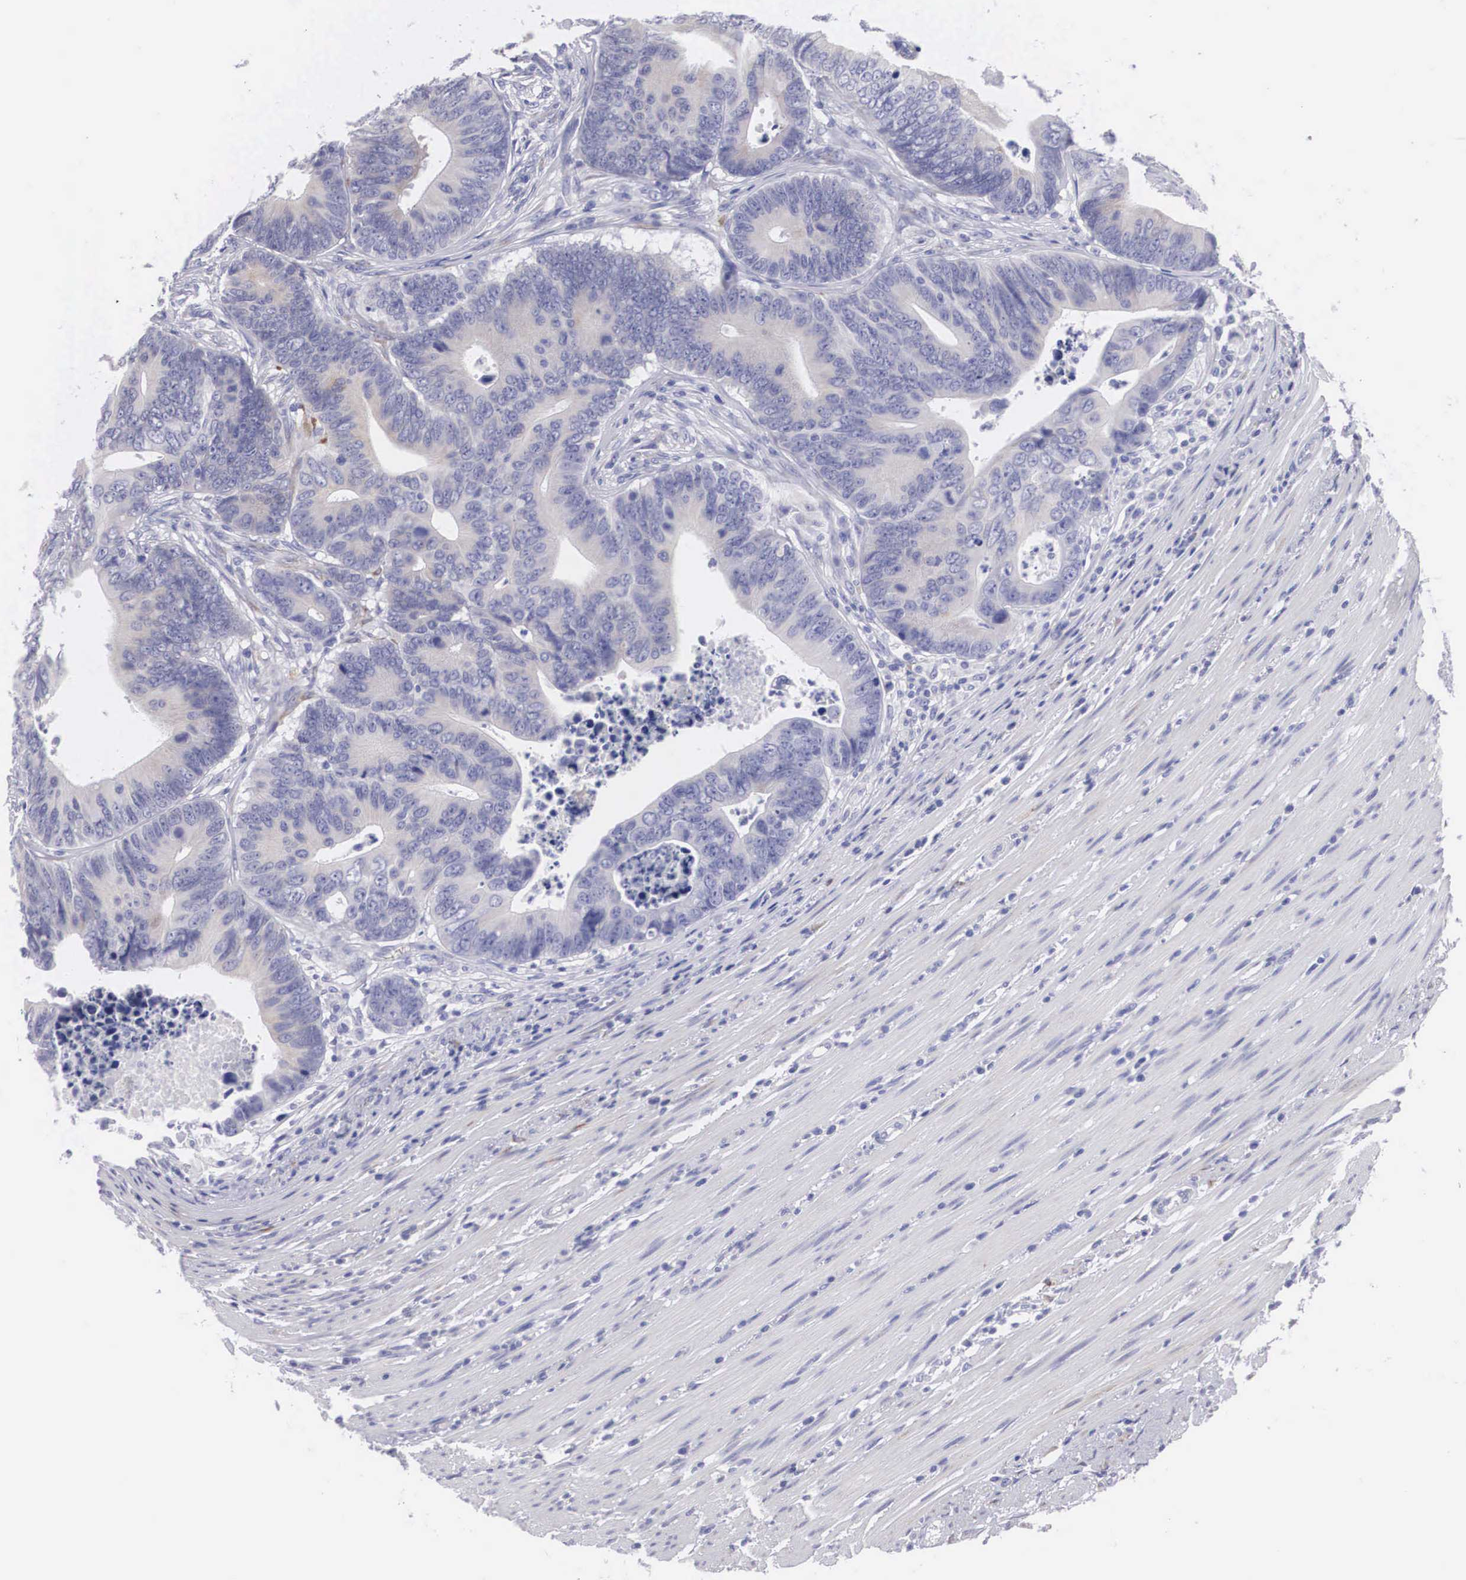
{"staining": {"intensity": "negative", "quantity": "none", "location": "none"}, "tissue": "colorectal cancer", "cell_type": "Tumor cells", "image_type": "cancer", "snomed": [{"axis": "morphology", "description": "Adenocarcinoma, NOS"}, {"axis": "topography", "description": "Colon"}], "caption": "This is a image of immunohistochemistry (IHC) staining of colorectal cancer (adenocarcinoma), which shows no expression in tumor cells.", "gene": "ARMCX3", "patient": {"sex": "female", "age": 78}}